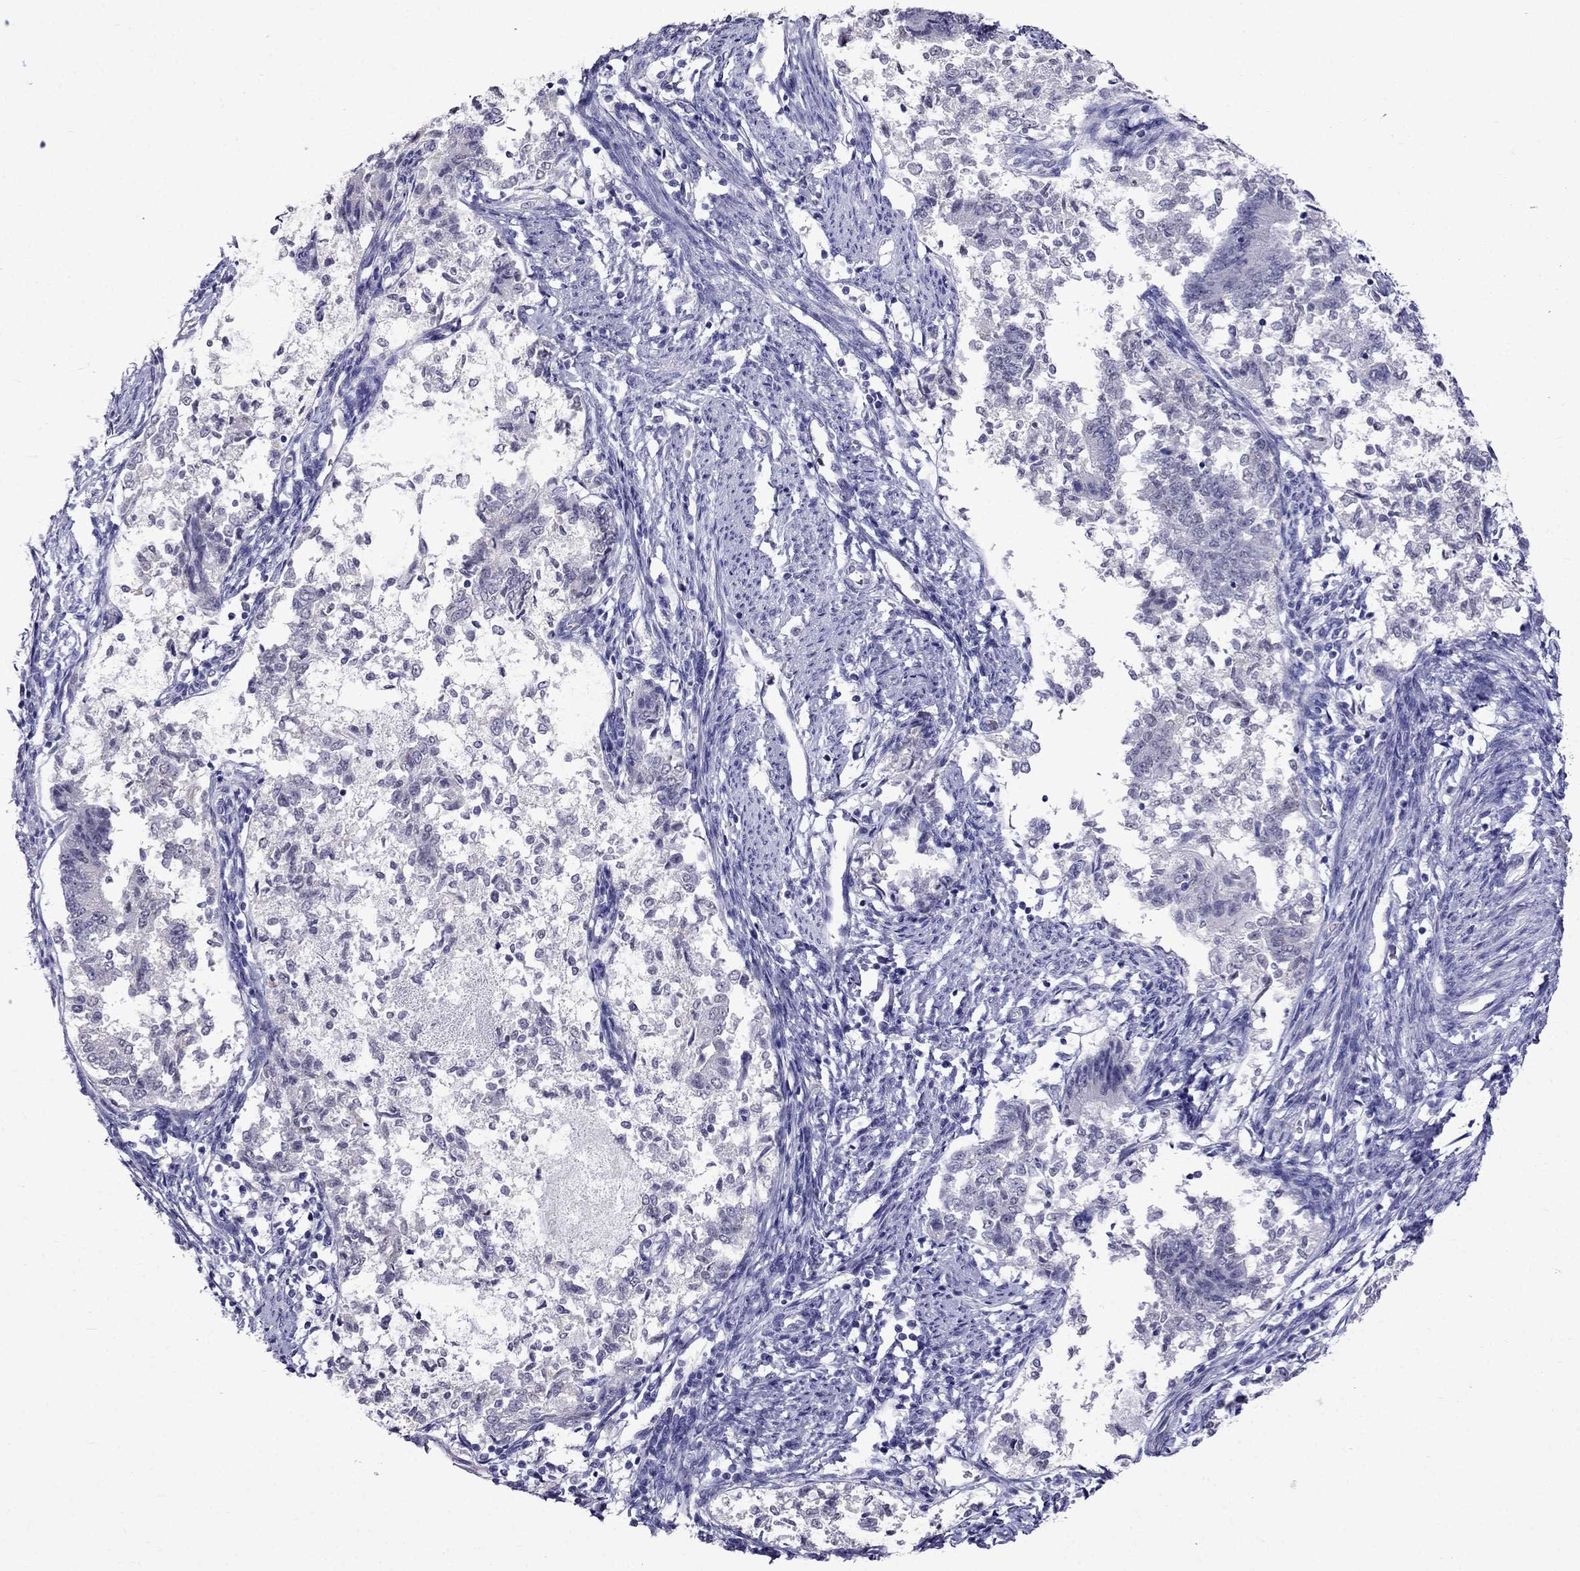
{"staining": {"intensity": "negative", "quantity": "none", "location": "none"}, "tissue": "endometrial cancer", "cell_type": "Tumor cells", "image_type": "cancer", "snomed": [{"axis": "morphology", "description": "Adenocarcinoma, NOS"}, {"axis": "topography", "description": "Endometrium"}], "caption": "IHC of endometrial adenocarcinoma exhibits no positivity in tumor cells. Brightfield microscopy of immunohistochemistry stained with DAB (3,3'-diaminobenzidine) (brown) and hematoxylin (blue), captured at high magnification.", "gene": "MGP", "patient": {"sex": "female", "age": 65}}